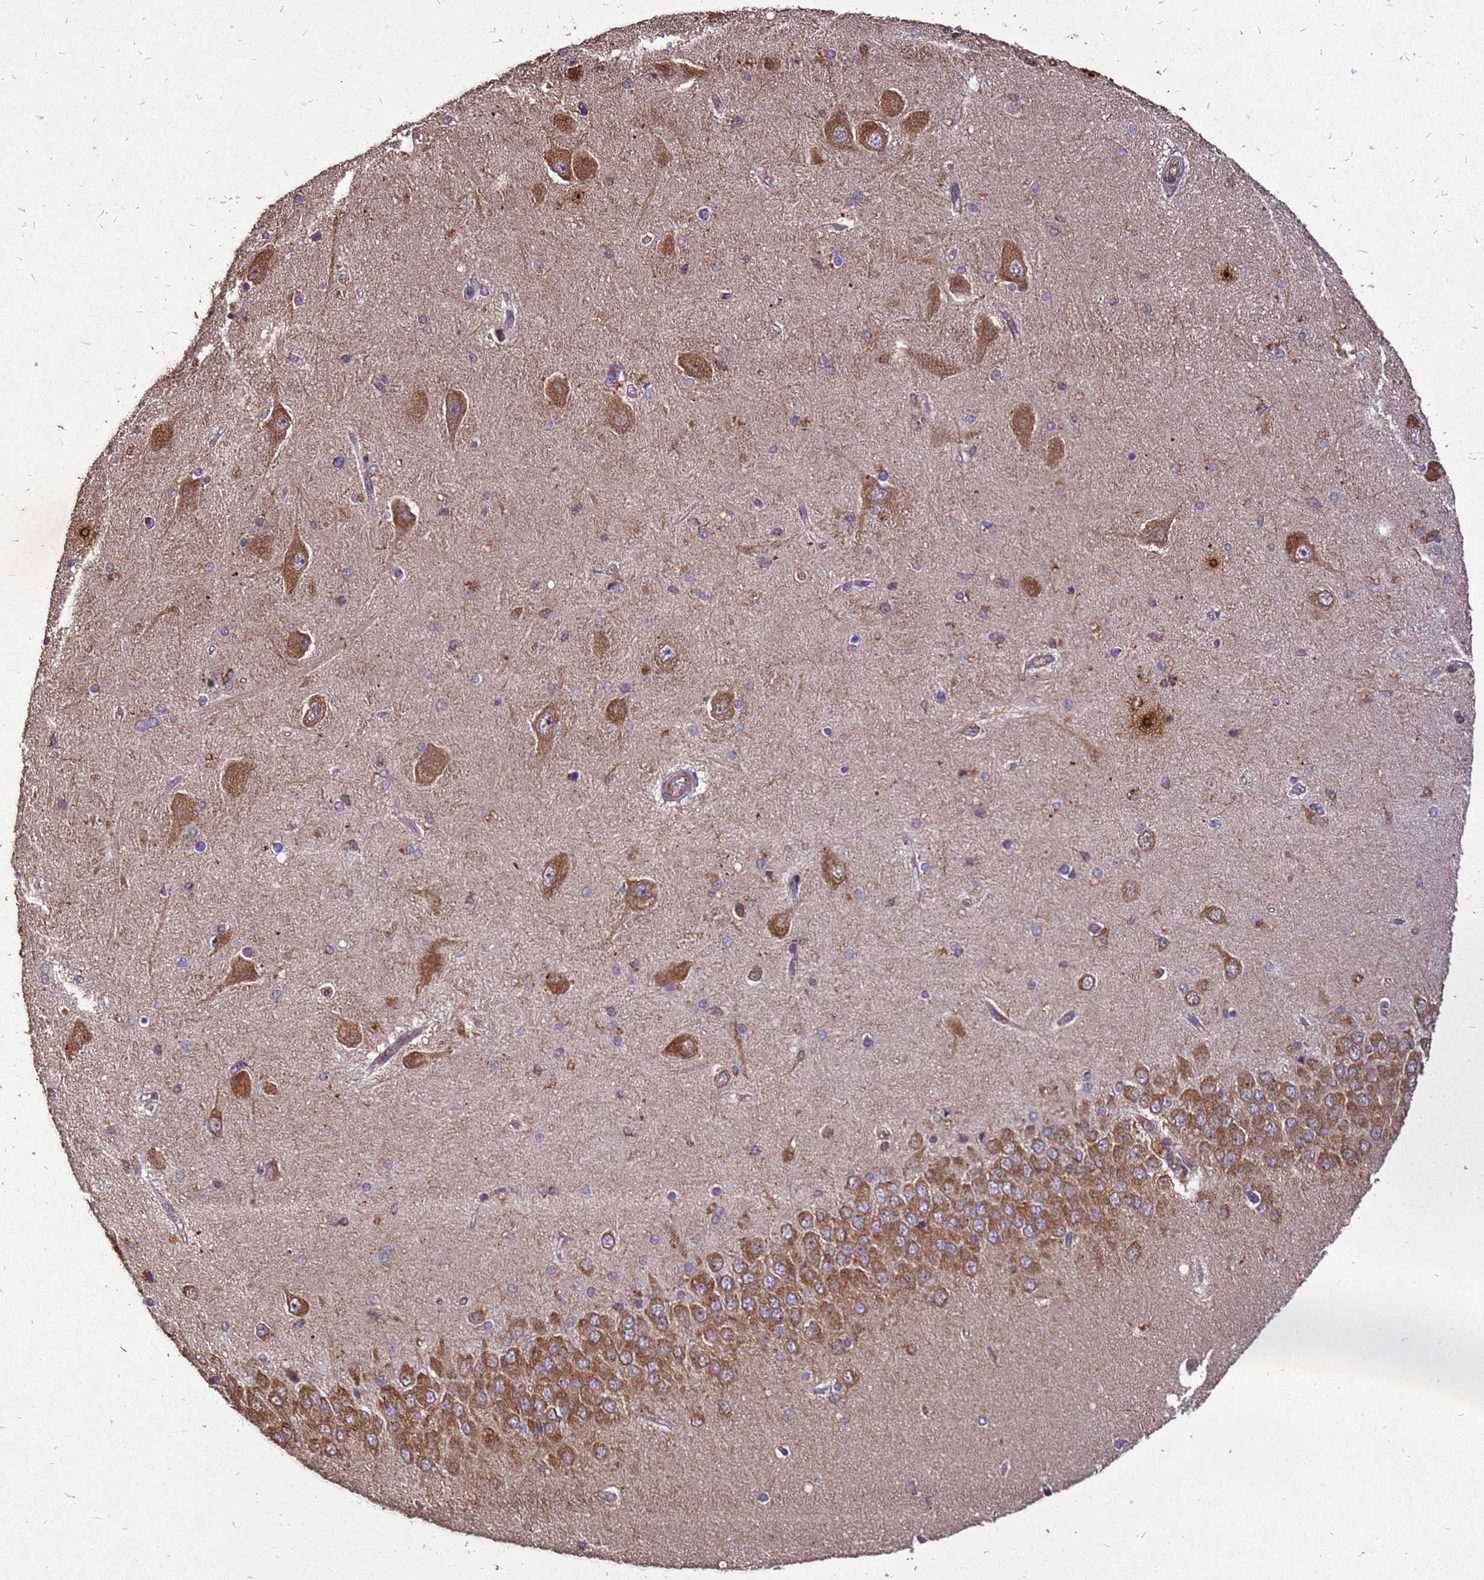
{"staining": {"intensity": "negative", "quantity": "none", "location": "none"}, "tissue": "hippocampus", "cell_type": "Glial cells", "image_type": "normal", "snomed": [{"axis": "morphology", "description": "Normal tissue, NOS"}, {"axis": "topography", "description": "Hippocampus"}], "caption": "Hippocampus stained for a protein using immunohistochemistry reveals no staining glial cells.", "gene": "ZNF618", "patient": {"sex": "female", "age": 54}}